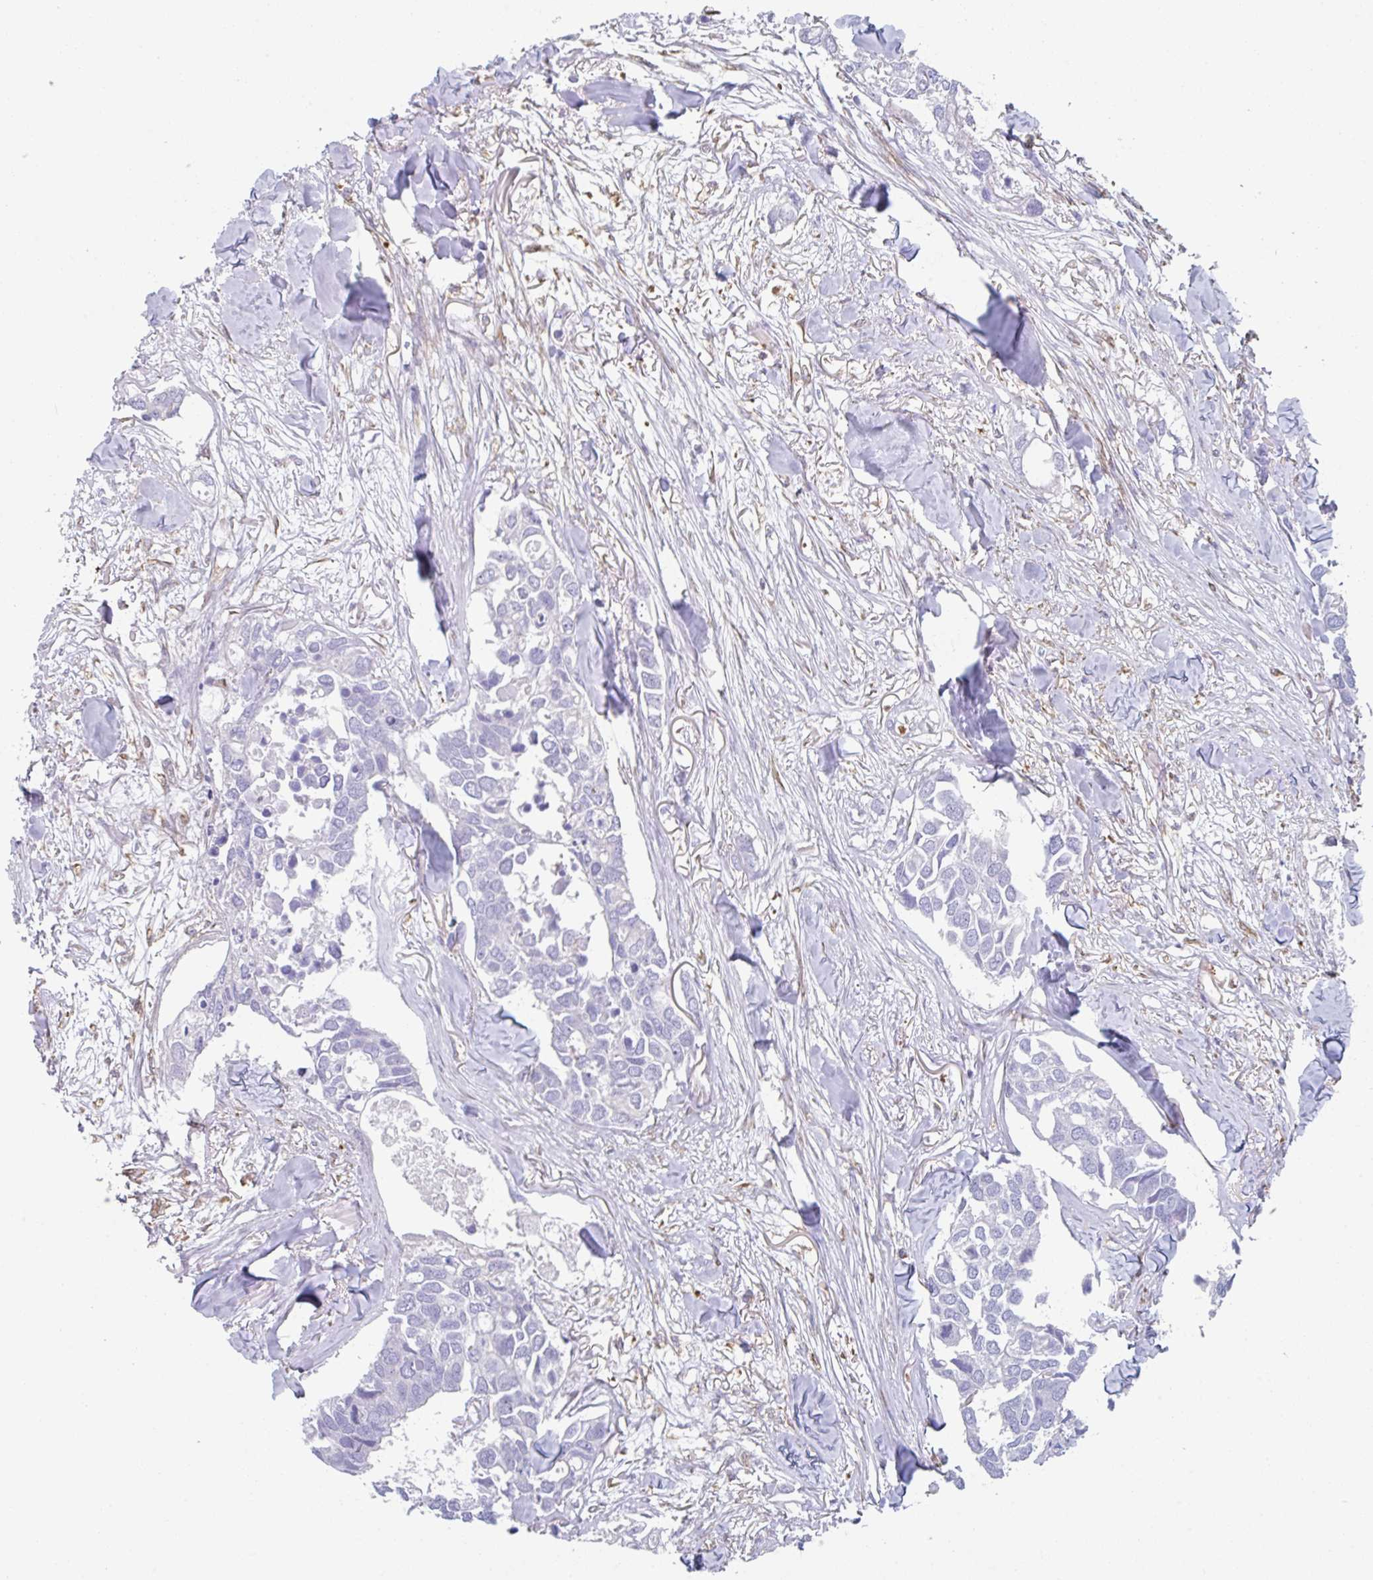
{"staining": {"intensity": "negative", "quantity": "none", "location": "none"}, "tissue": "breast cancer", "cell_type": "Tumor cells", "image_type": "cancer", "snomed": [{"axis": "morphology", "description": "Duct carcinoma"}, {"axis": "topography", "description": "Breast"}], "caption": "A histopathology image of breast cancer stained for a protein displays no brown staining in tumor cells.", "gene": "AMPD2", "patient": {"sex": "female", "age": 83}}